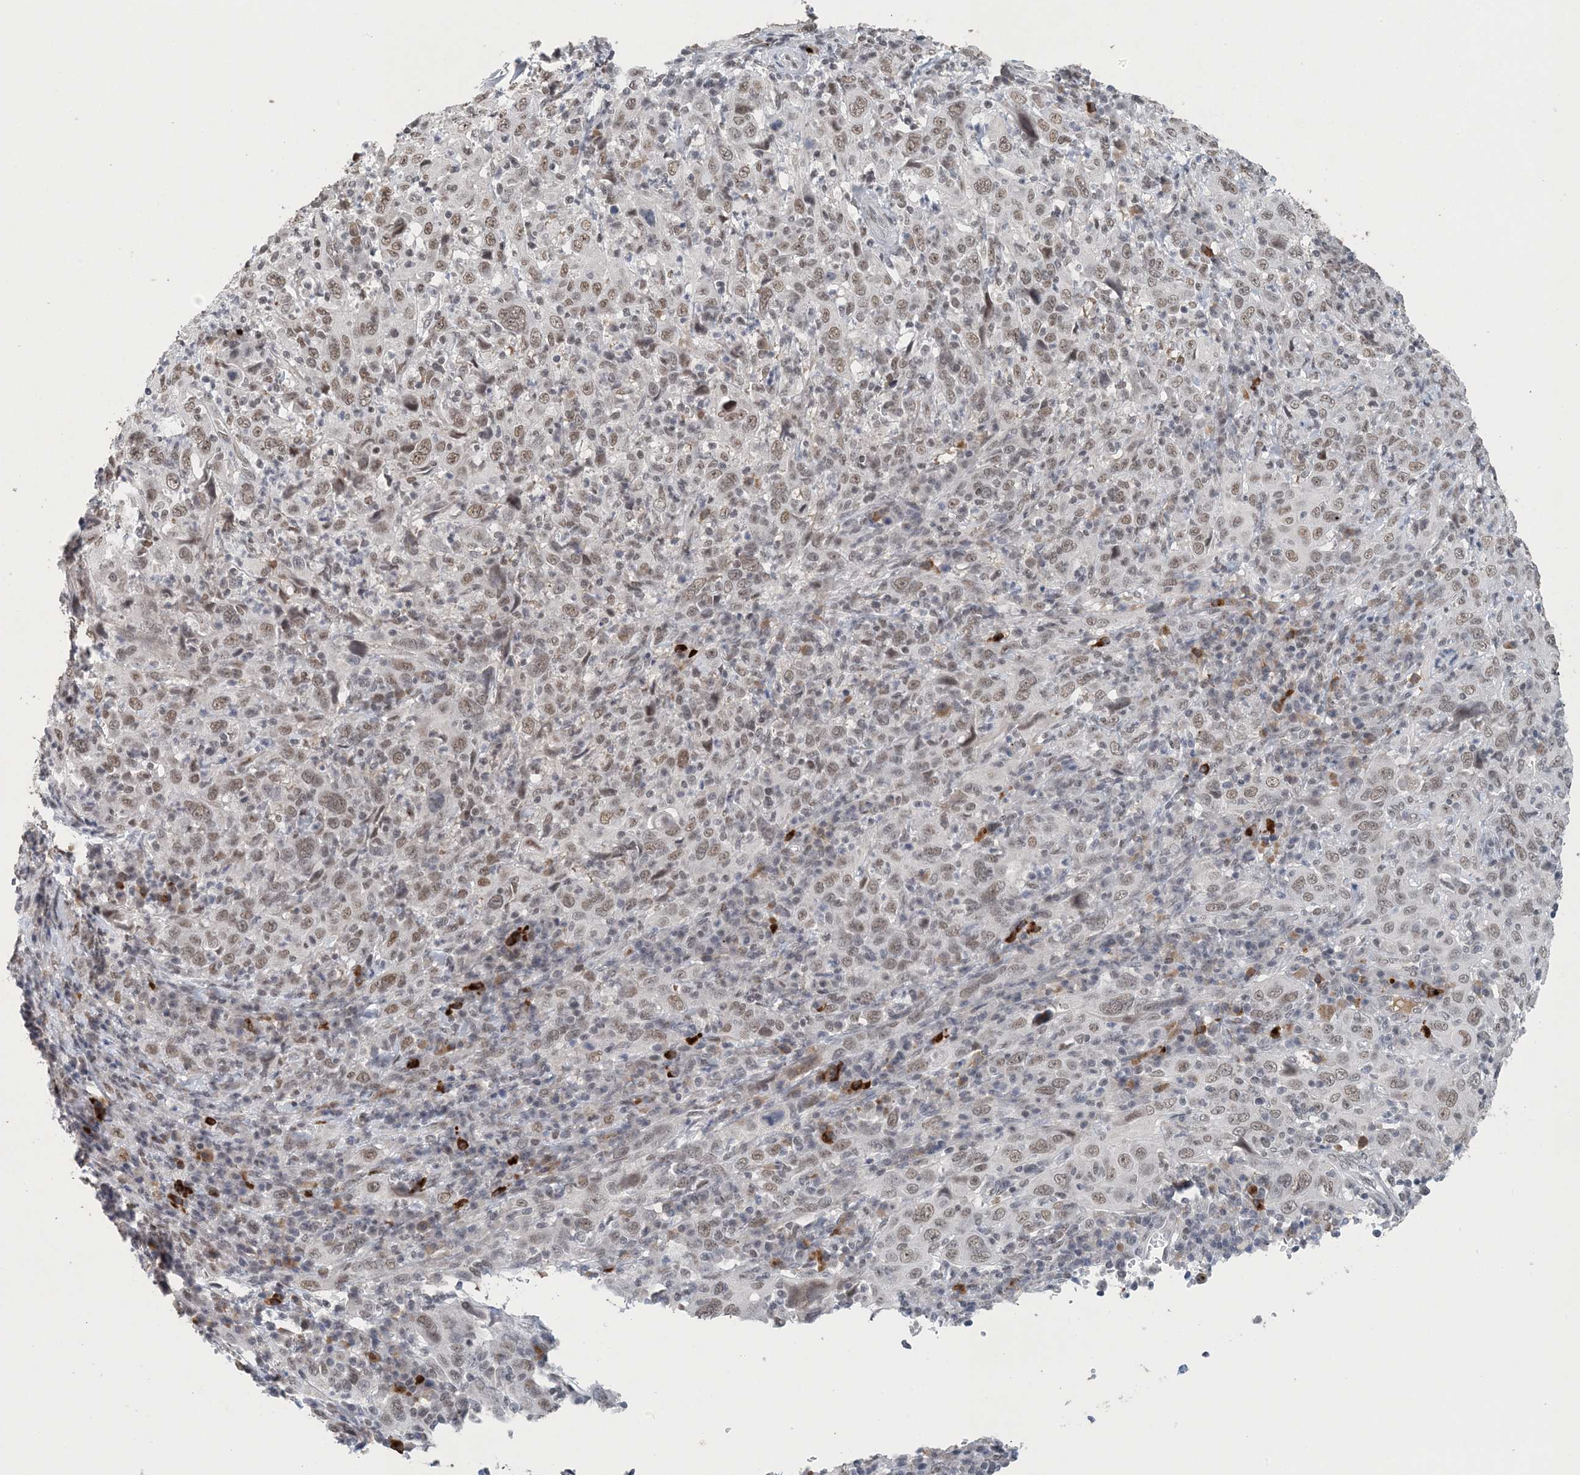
{"staining": {"intensity": "weak", "quantity": ">75%", "location": "nuclear"}, "tissue": "cervical cancer", "cell_type": "Tumor cells", "image_type": "cancer", "snomed": [{"axis": "morphology", "description": "Squamous cell carcinoma, NOS"}, {"axis": "topography", "description": "Cervix"}], "caption": "Cervical cancer tissue exhibits weak nuclear staining in approximately >75% of tumor cells The staining was performed using DAB (3,3'-diaminobenzidine) to visualize the protein expression in brown, while the nuclei were stained in blue with hematoxylin (Magnification: 20x).", "gene": "MBD2", "patient": {"sex": "female", "age": 46}}